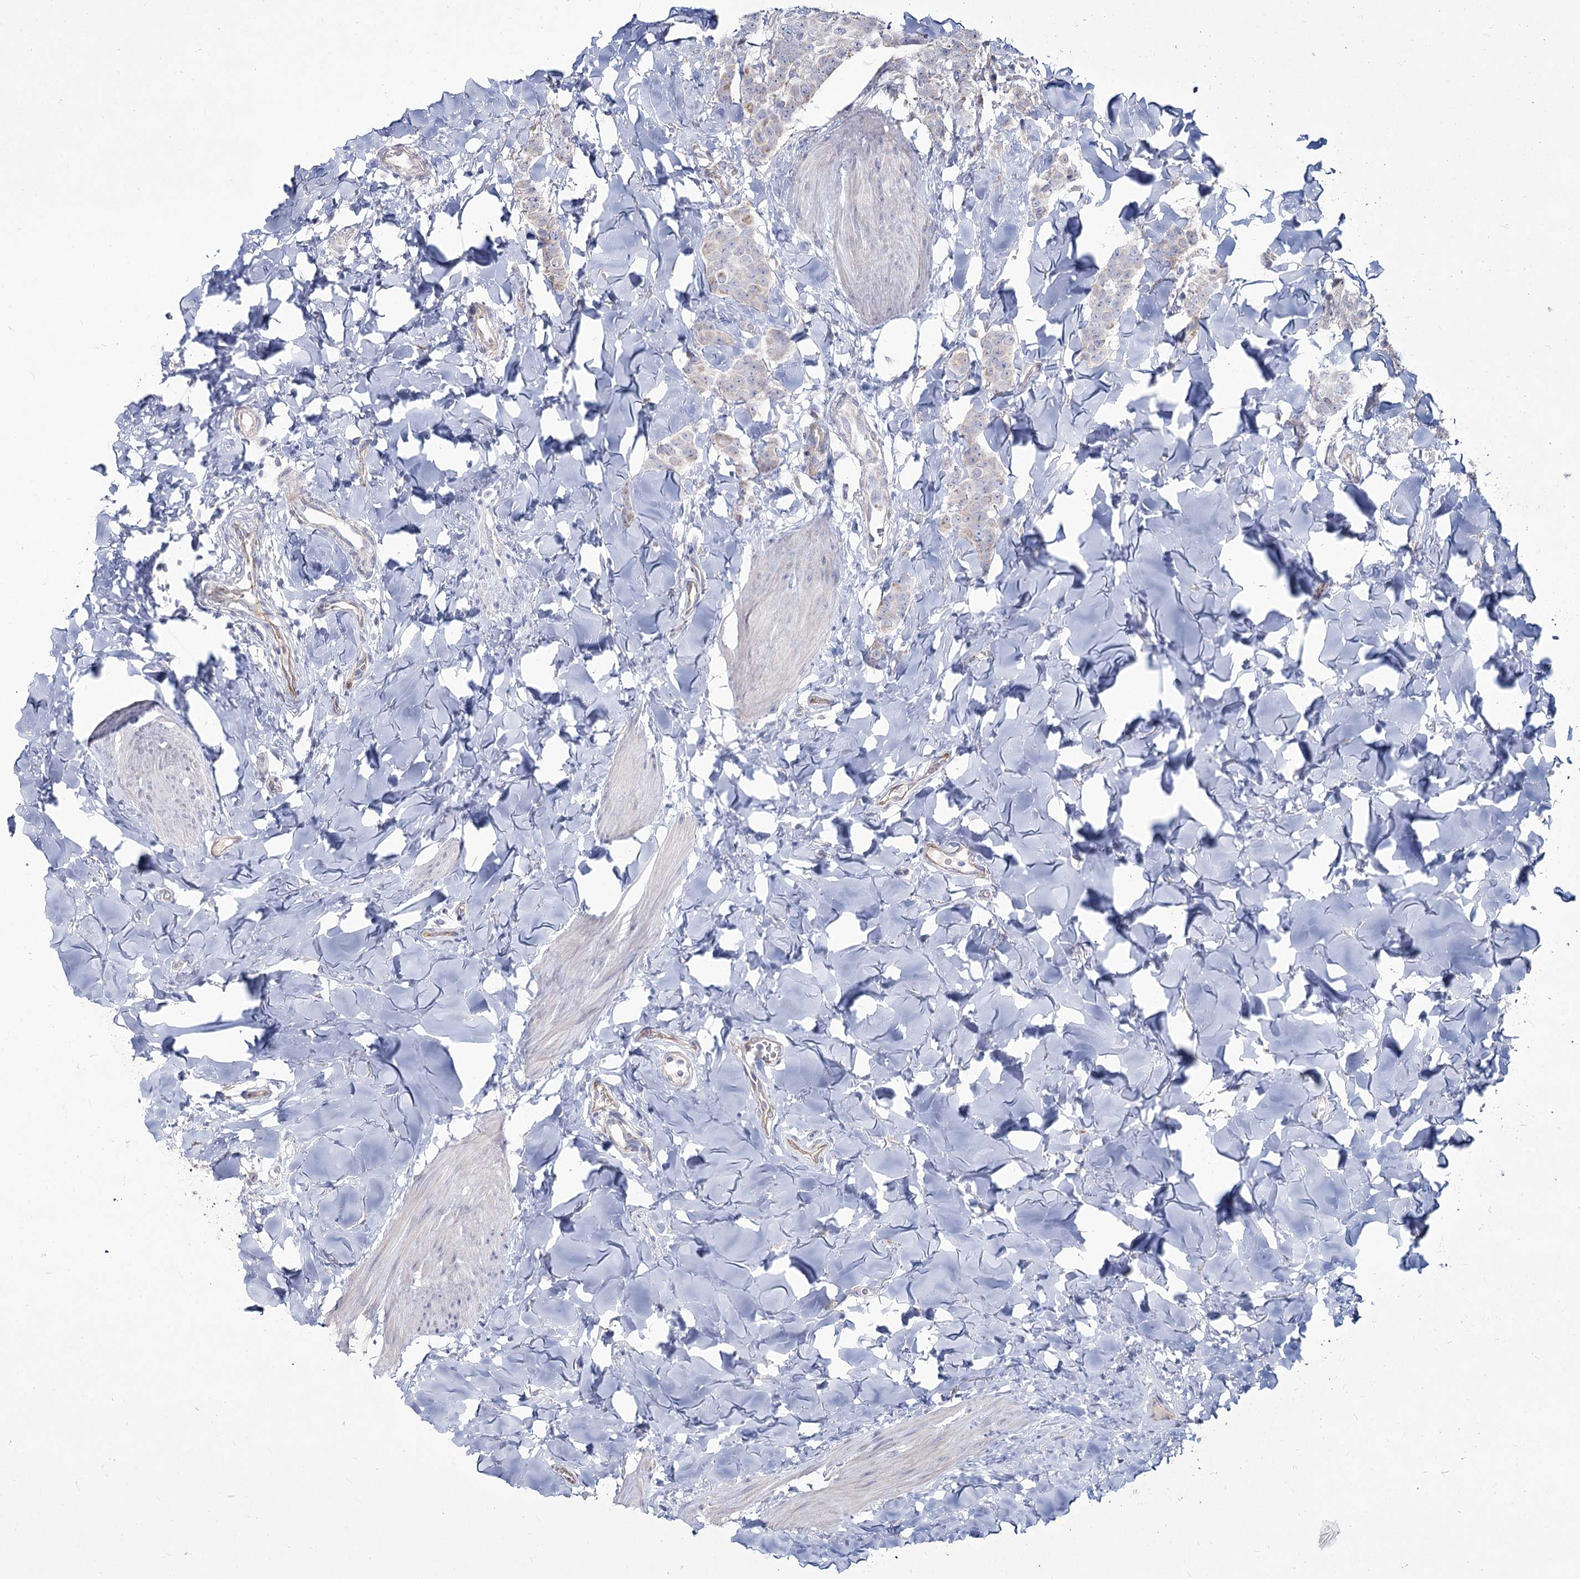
{"staining": {"intensity": "negative", "quantity": "none", "location": "none"}, "tissue": "breast cancer", "cell_type": "Tumor cells", "image_type": "cancer", "snomed": [{"axis": "morphology", "description": "Duct carcinoma"}, {"axis": "topography", "description": "Breast"}], "caption": "There is no significant staining in tumor cells of intraductal carcinoma (breast).", "gene": "ME3", "patient": {"sex": "female", "age": 40}}